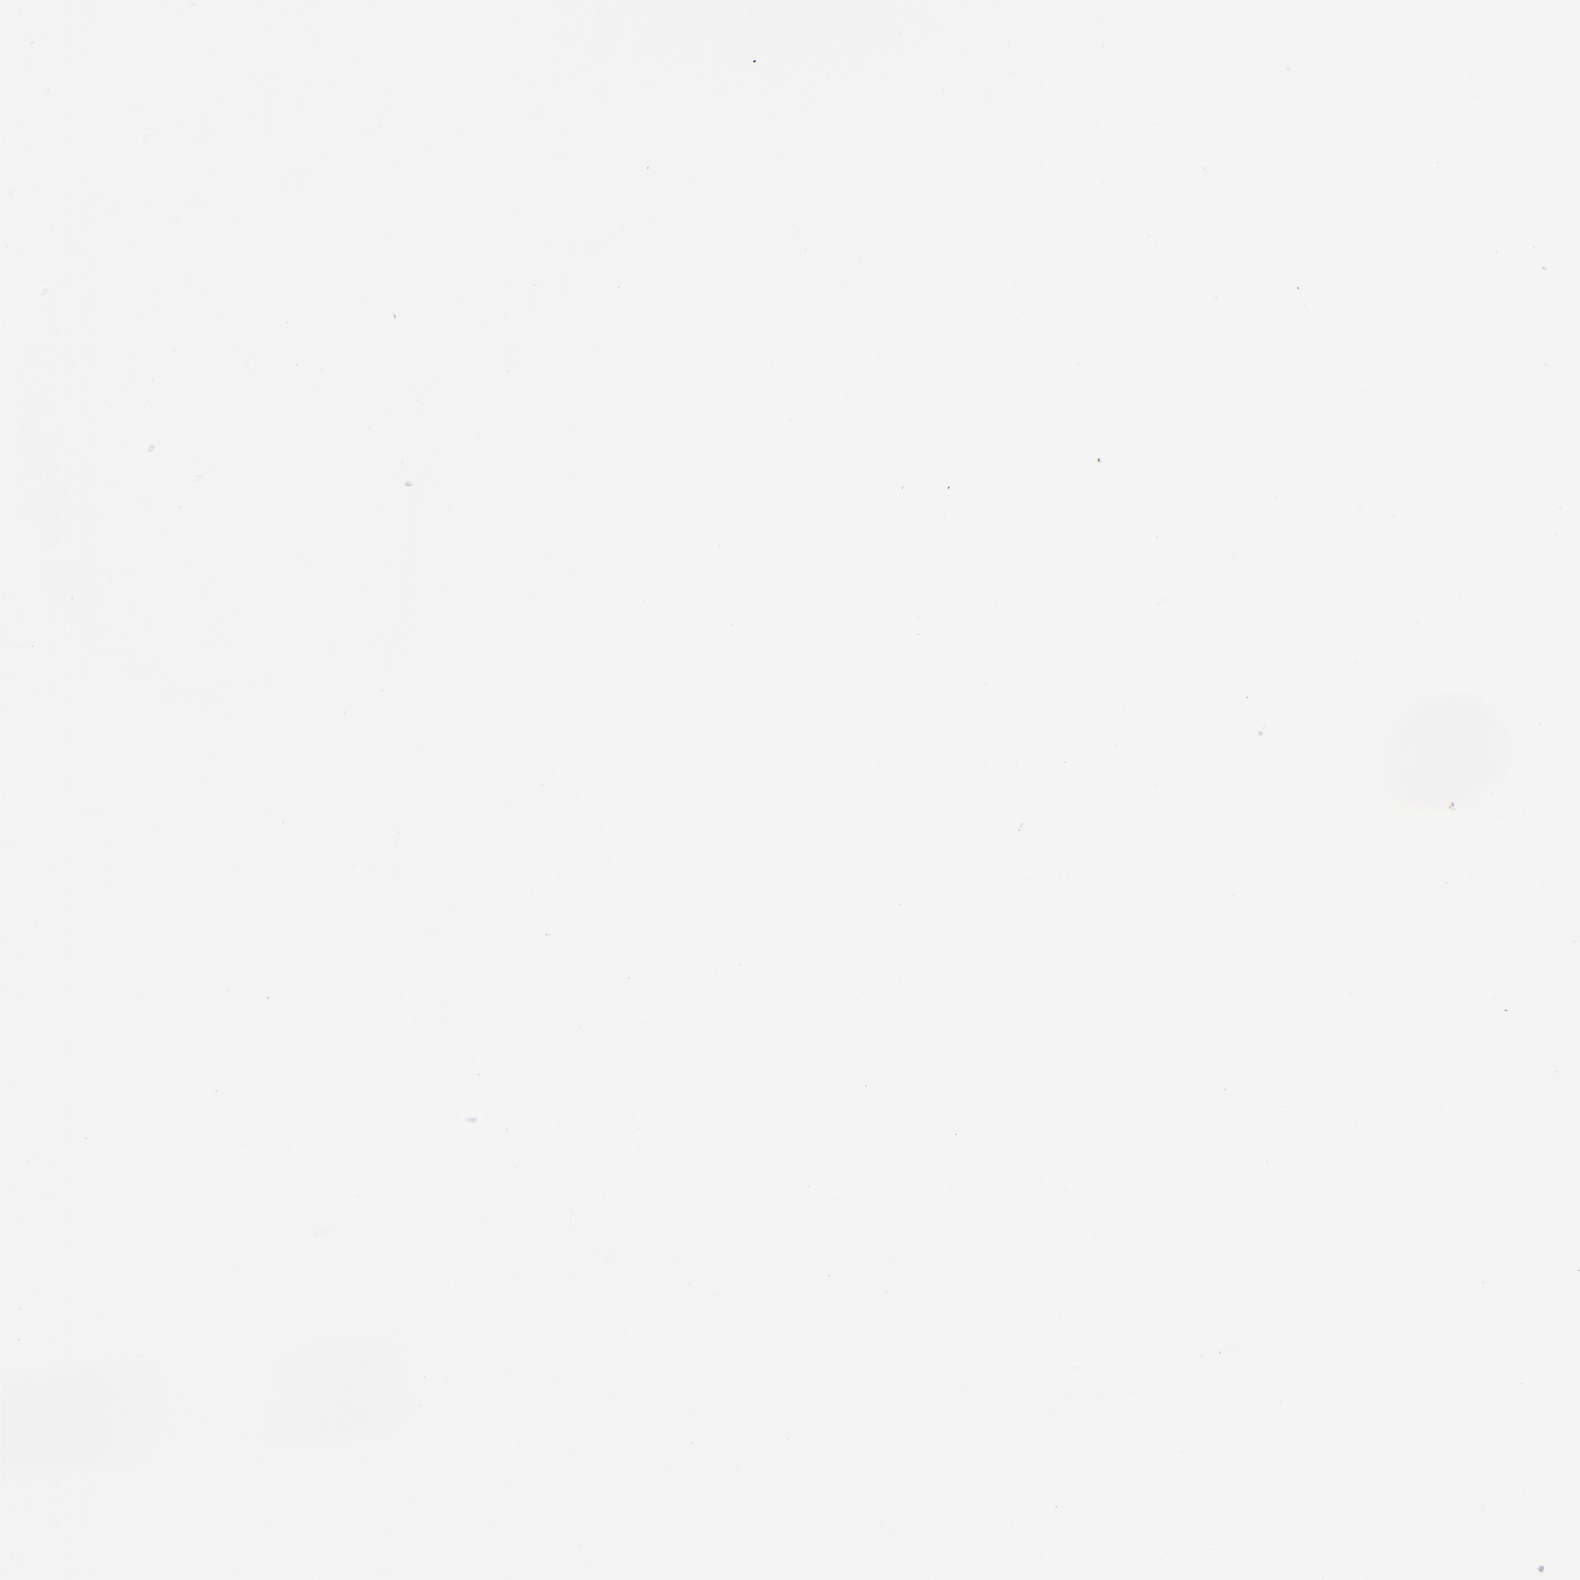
{"staining": {"intensity": "moderate", "quantity": "25%-75%", "location": "cytoplasmic/membranous,nuclear"}, "tissue": "lymphoma", "cell_type": "Tumor cells", "image_type": "cancer", "snomed": [{"axis": "morphology", "description": "Malignant lymphoma, non-Hodgkin's type, Low grade"}, {"axis": "topography", "description": "Lymph node"}], "caption": "Brown immunohistochemical staining in malignant lymphoma, non-Hodgkin's type (low-grade) shows moderate cytoplasmic/membranous and nuclear positivity in about 25%-75% of tumor cells. The staining was performed using DAB, with brown indicating positive protein expression. Nuclei are stained blue with hematoxylin.", "gene": "CSE1L", "patient": {"sex": "male", "age": 74}}